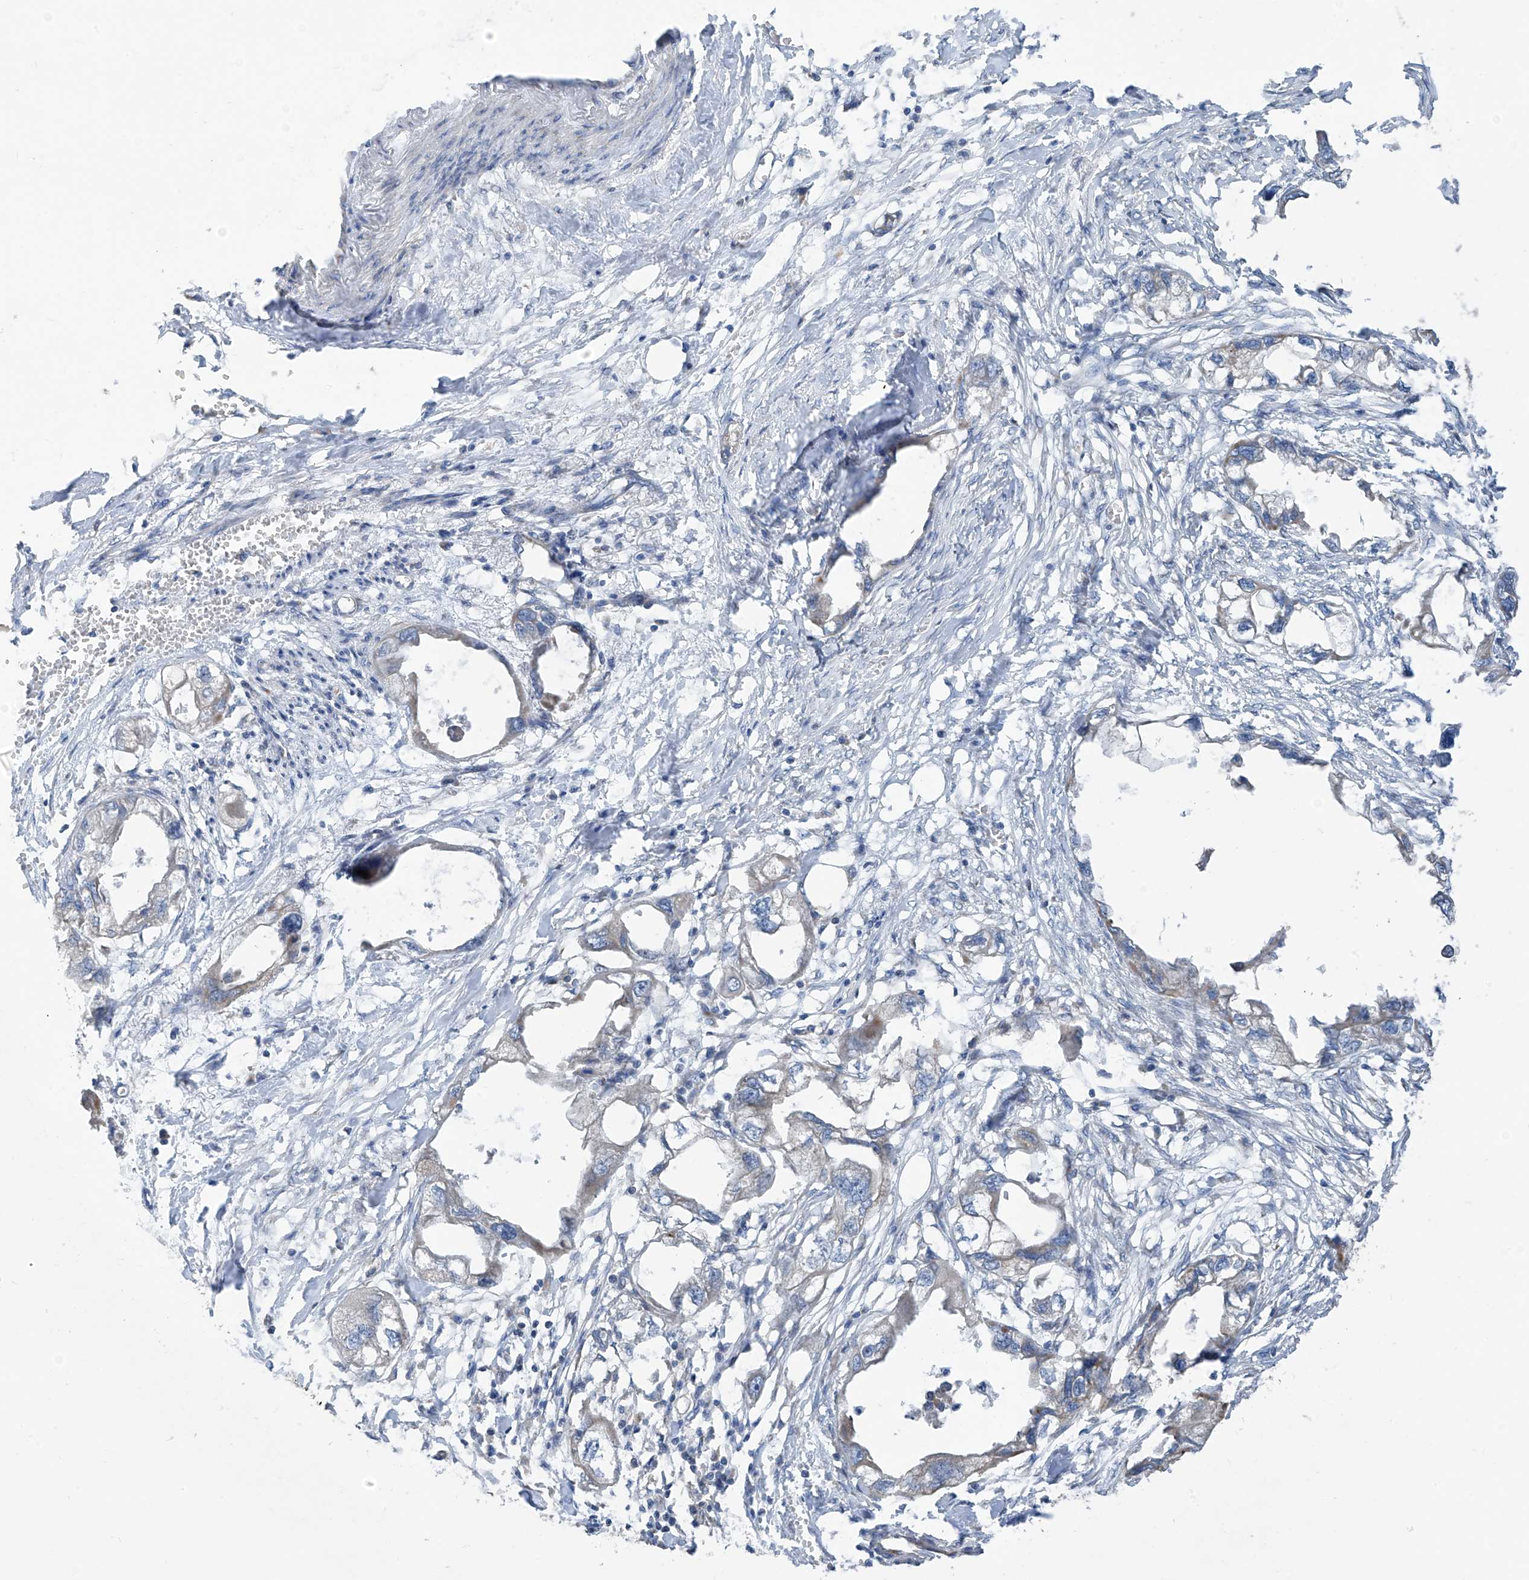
{"staining": {"intensity": "weak", "quantity": "<25%", "location": "cytoplasmic/membranous"}, "tissue": "endometrial cancer", "cell_type": "Tumor cells", "image_type": "cancer", "snomed": [{"axis": "morphology", "description": "Adenocarcinoma, NOS"}, {"axis": "morphology", "description": "Adenocarcinoma, metastatic, NOS"}, {"axis": "topography", "description": "Adipose tissue"}, {"axis": "topography", "description": "Endometrium"}], "caption": "Immunohistochemistry (IHC) of human endometrial cancer (adenocarcinoma) demonstrates no staining in tumor cells. (IHC, brightfield microscopy, high magnification).", "gene": "EOMES", "patient": {"sex": "female", "age": 67}}